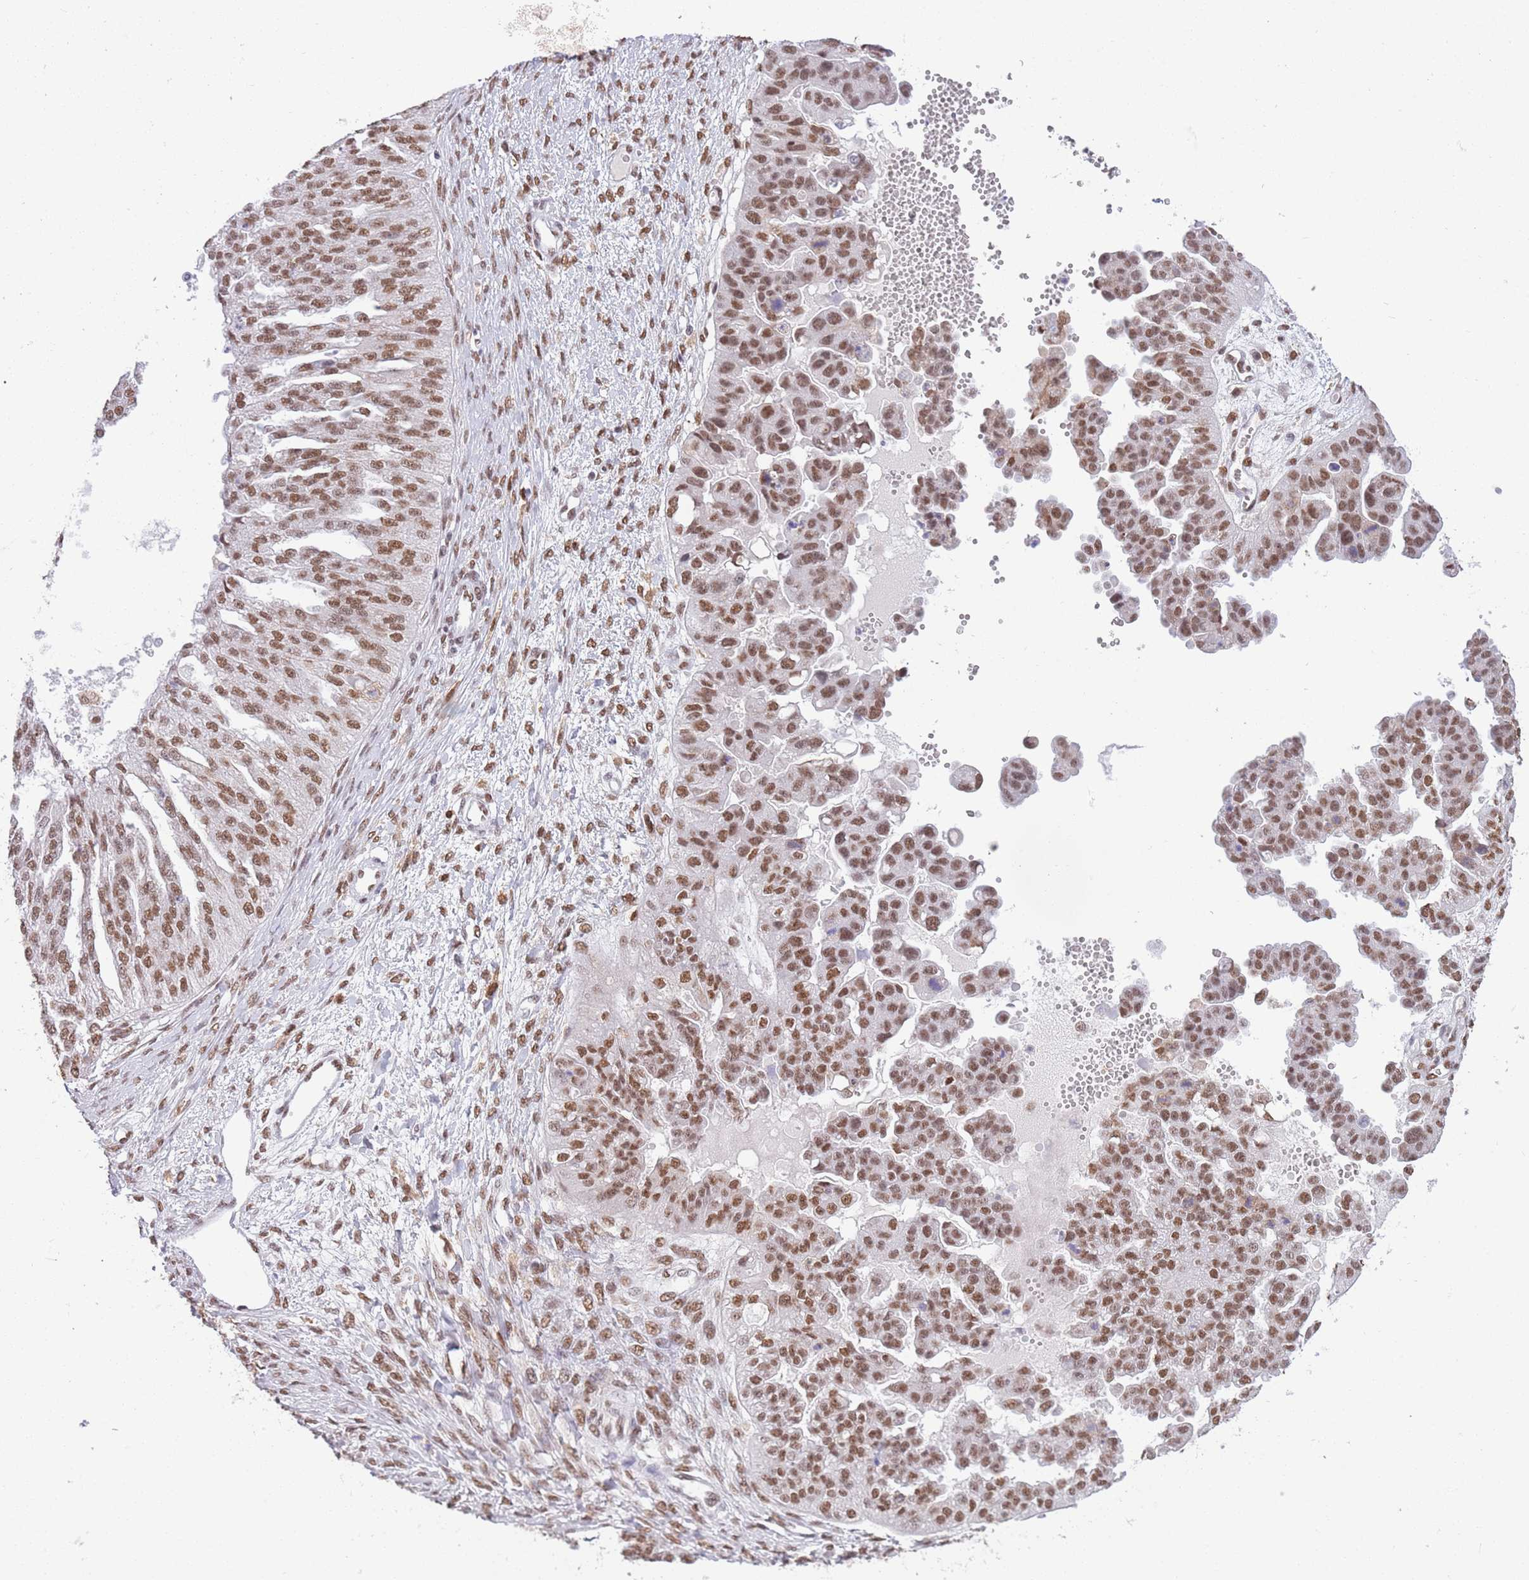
{"staining": {"intensity": "moderate", "quantity": ">75%", "location": "nuclear"}, "tissue": "ovarian cancer", "cell_type": "Tumor cells", "image_type": "cancer", "snomed": [{"axis": "morphology", "description": "Cystadenocarcinoma, serous, NOS"}, {"axis": "topography", "description": "Ovary"}], "caption": "High-power microscopy captured an immunohistochemistry histopathology image of serous cystadenocarcinoma (ovarian), revealing moderate nuclear staining in approximately >75% of tumor cells. The staining is performed using DAB brown chromogen to label protein expression. The nuclei are counter-stained blue using hematoxylin.", "gene": "TRIM32", "patient": {"sex": "female", "age": 58}}